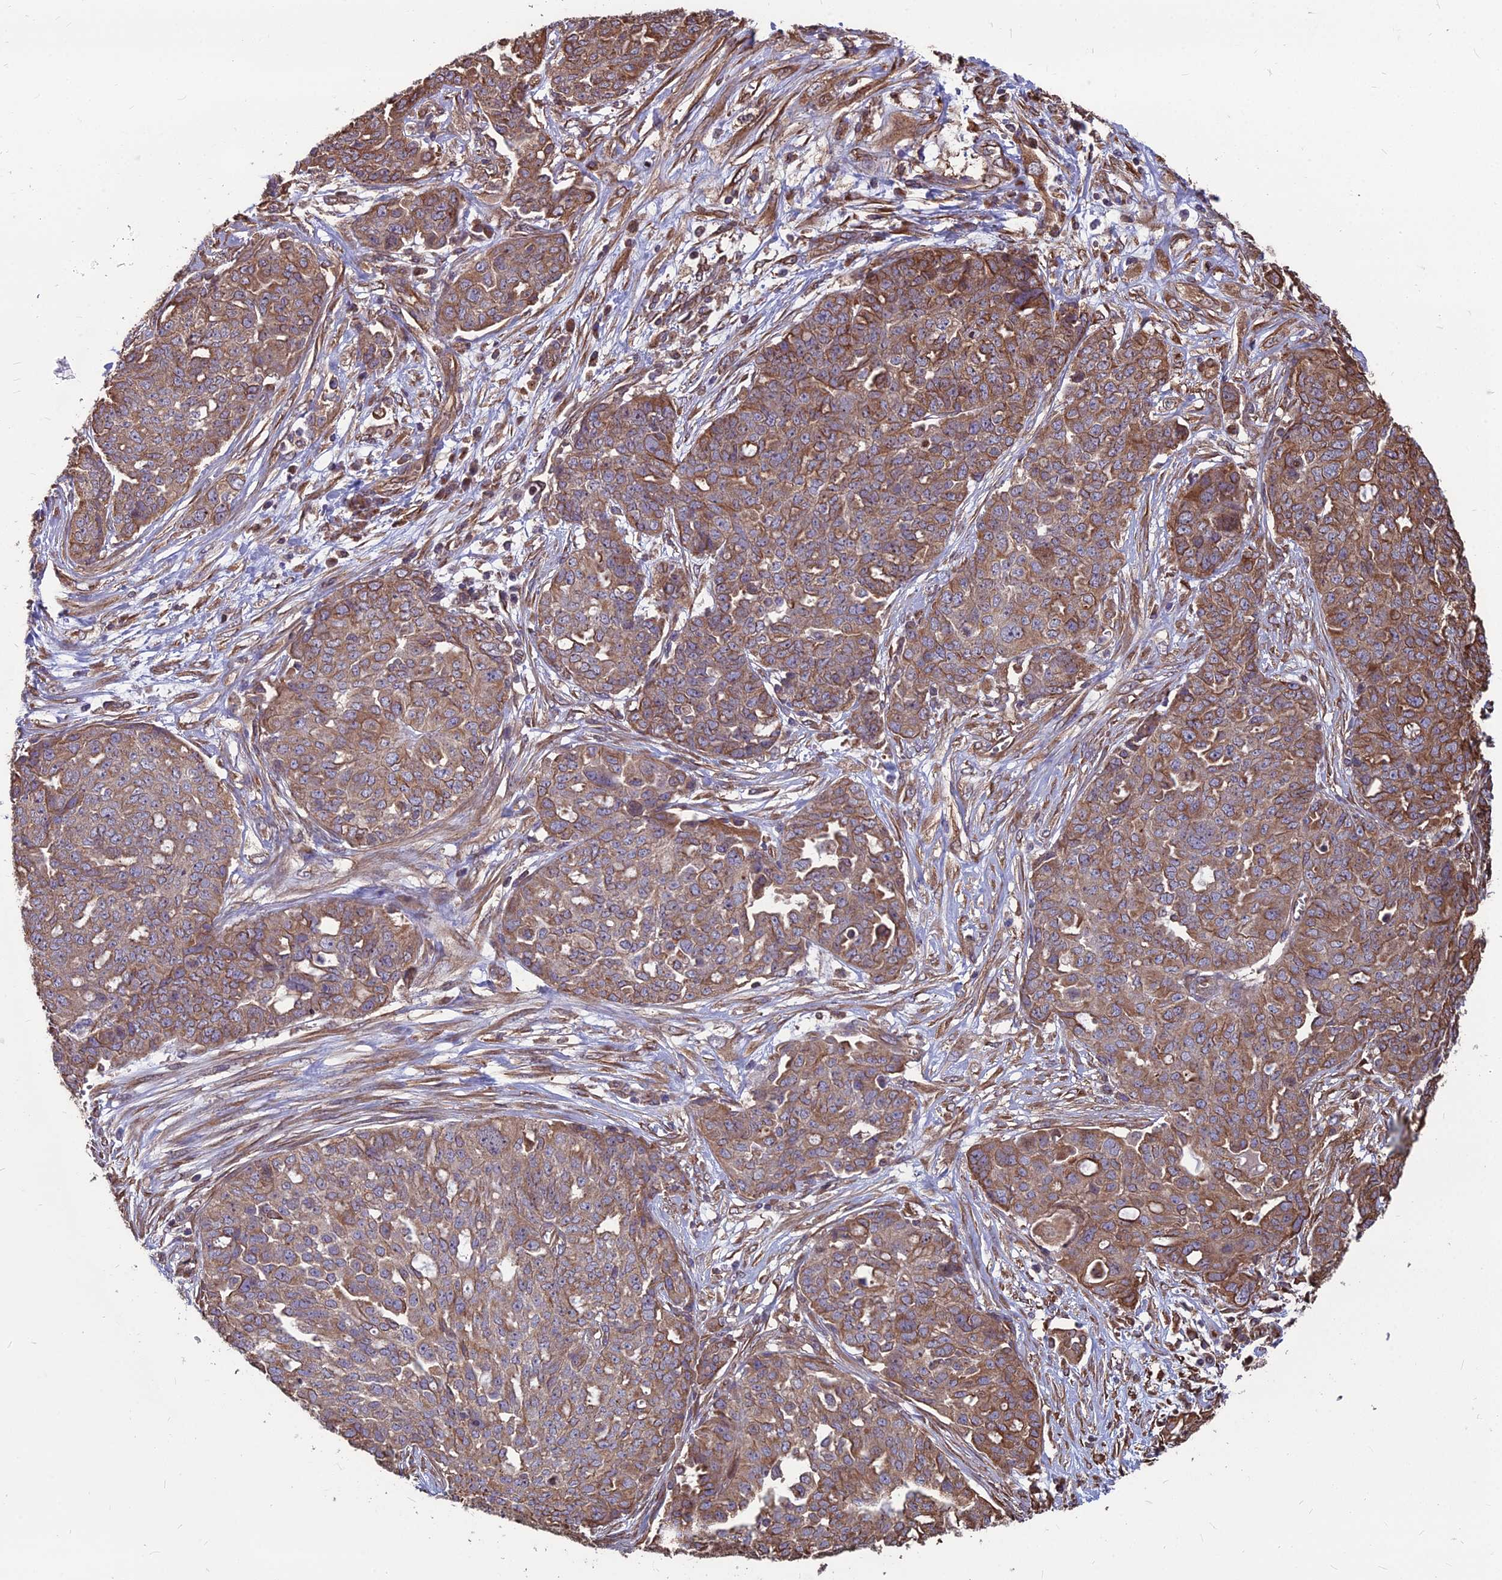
{"staining": {"intensity": "moderate", "quantity": ">75%", "location": "cytoplasmic/membranous"}, "tissue": "ovarian cancer", "cell_type": "Tumor cells", "image_type": "cancer", "snomed": [{"axis": "morphology", "description": "Cystadenocarcinoma, serous, NOS"}, {"axis": "topography", "description": "Soft tissue"}, {"axis": "topography", "description": "Ovary"}], "caption": "Moderate cytoplasmic/membranous protein staining is appreciated in about >75% of tumor cells in ovarian serous cystadenocarcinoma.", "gene": "LSM6", "patient": {"sex": "female", "age": 57}}